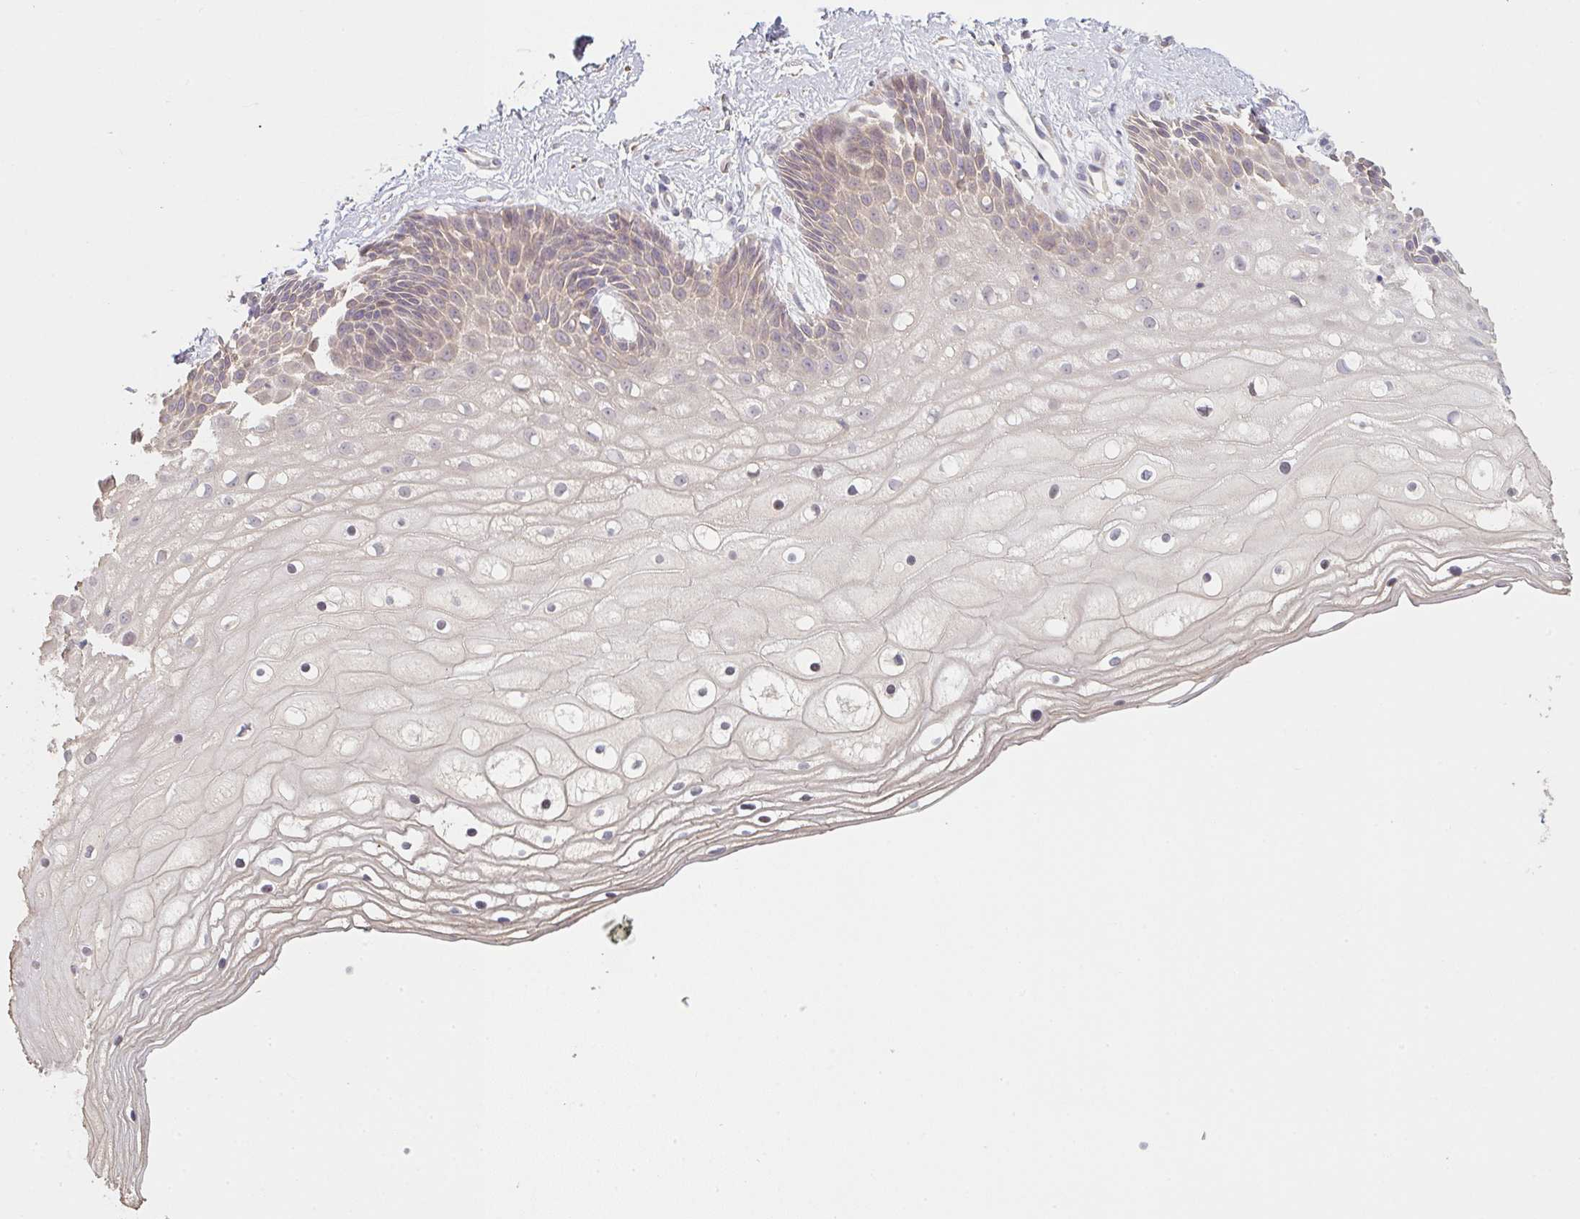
{"staining": {"intensity": "negative", "quantity": "none", "location": "none"}, "tissue": "cervix", "cell_type": "Glandular cells", "image_type": "normal", "snomed": [{"axis": "morphology", "description": "Normal tissue, NOS"}, {"axis": "topography", "description": "Cervix"}], "caption": "Immunohistochemistry histopathology image of benign cervix stained for a protein (brown), which demonstrates no expression in glandular cells.", "gene": "TMEM237", "patient": {"sex": "female", "age": 36}}